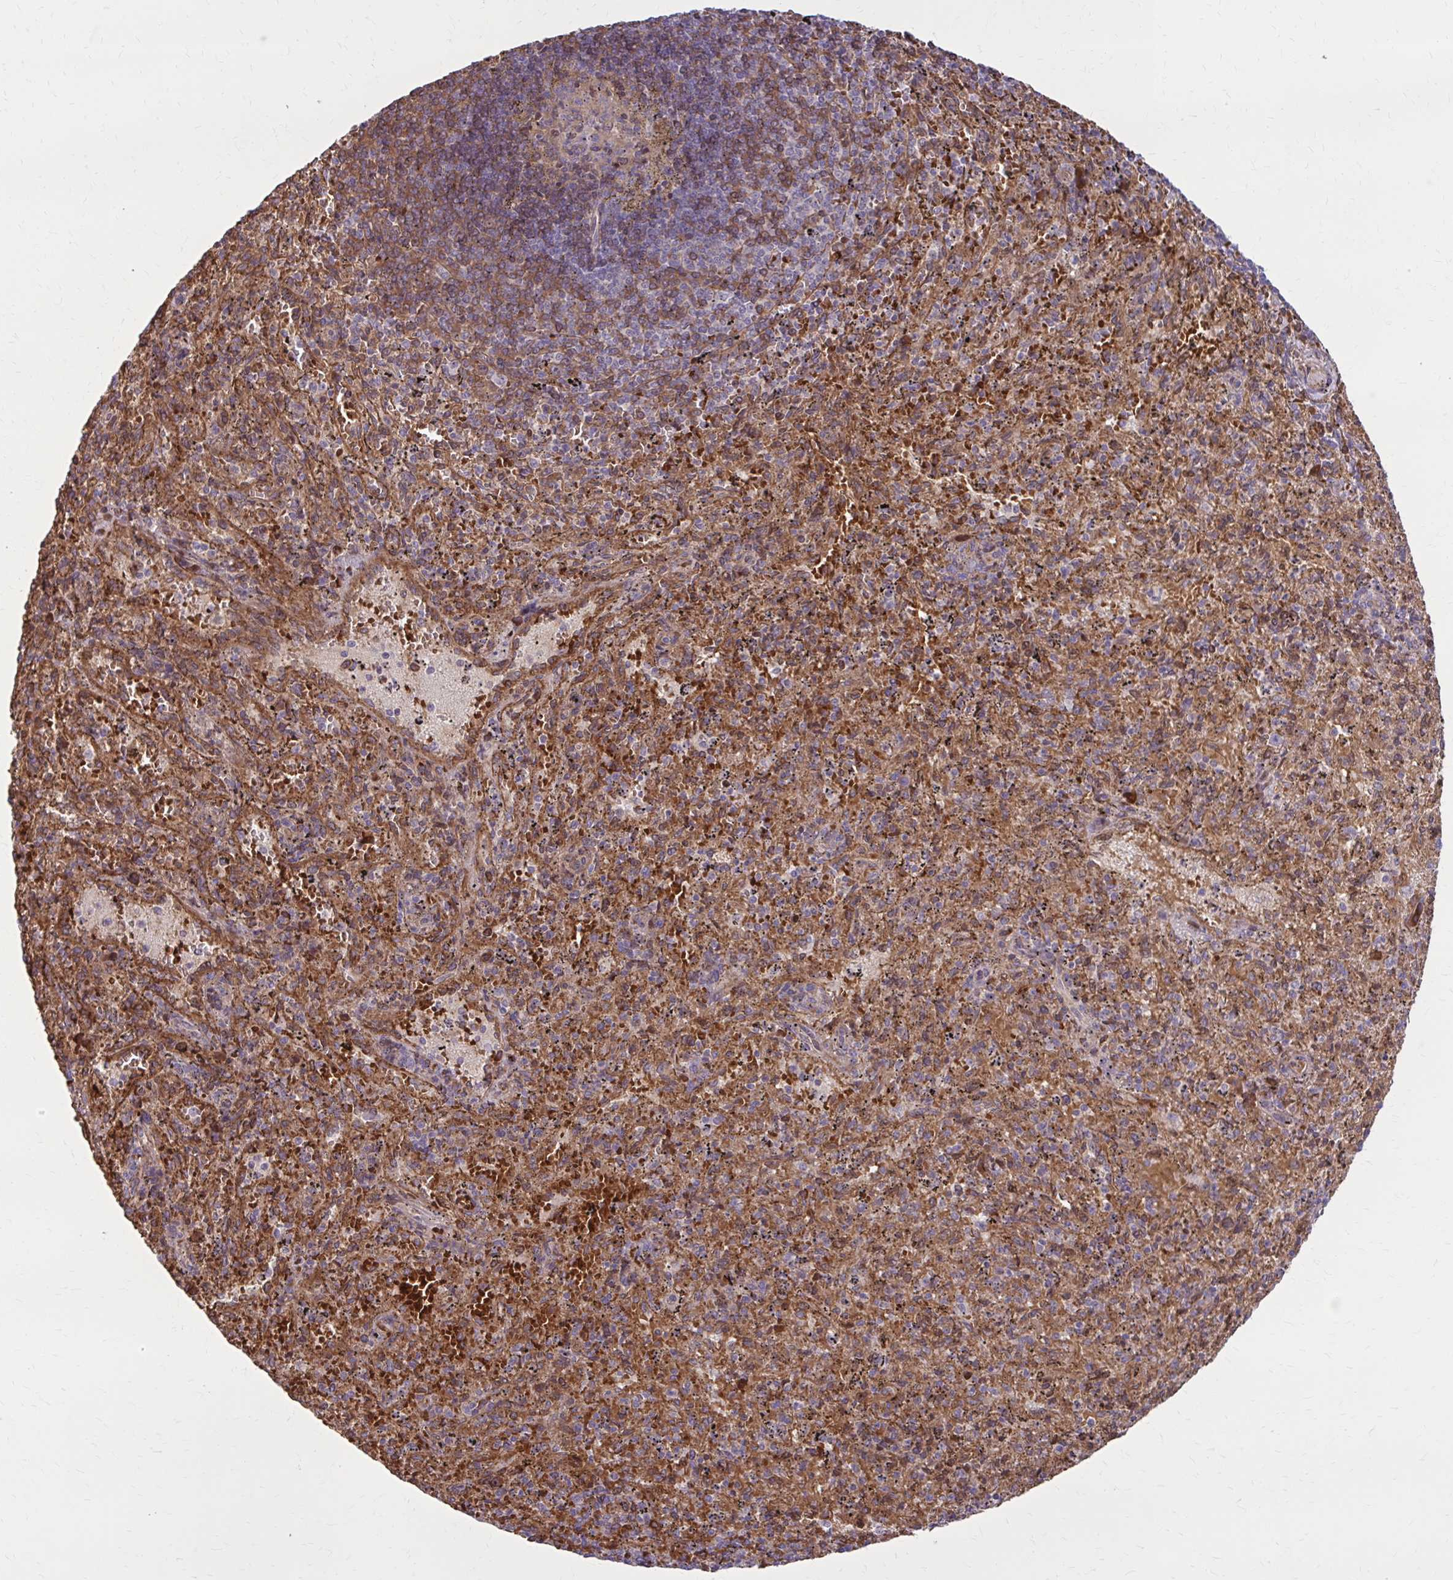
{"staining": {"intensity": "moderate", "quantity": "25%-75%", "location": "cytoplasmic/membranous"}, "tissue": "spleen", "cell_type": "Cells in red pulp", "image_type": "normal", "snomed": [{"axis": "morphology", "description": "Normal tissue, NOS"}, {"axis": "topography", "description": "Spleen"}], "caption": "IHC (DAB (3,3'-diaminobenzidine)) staining of unremarkable spleen exhibits moderate cytoplasmic/membranous protein positivity in approximately 25%-75% of cells in red pulp. The staining was performed using DAB to visualize the protein expression in brown, while the nuclei were stained in blue with hematoxylin (Magnification: 20x).", "gene": "SNF8", "patient": {"sex": "male", "age": 57}}